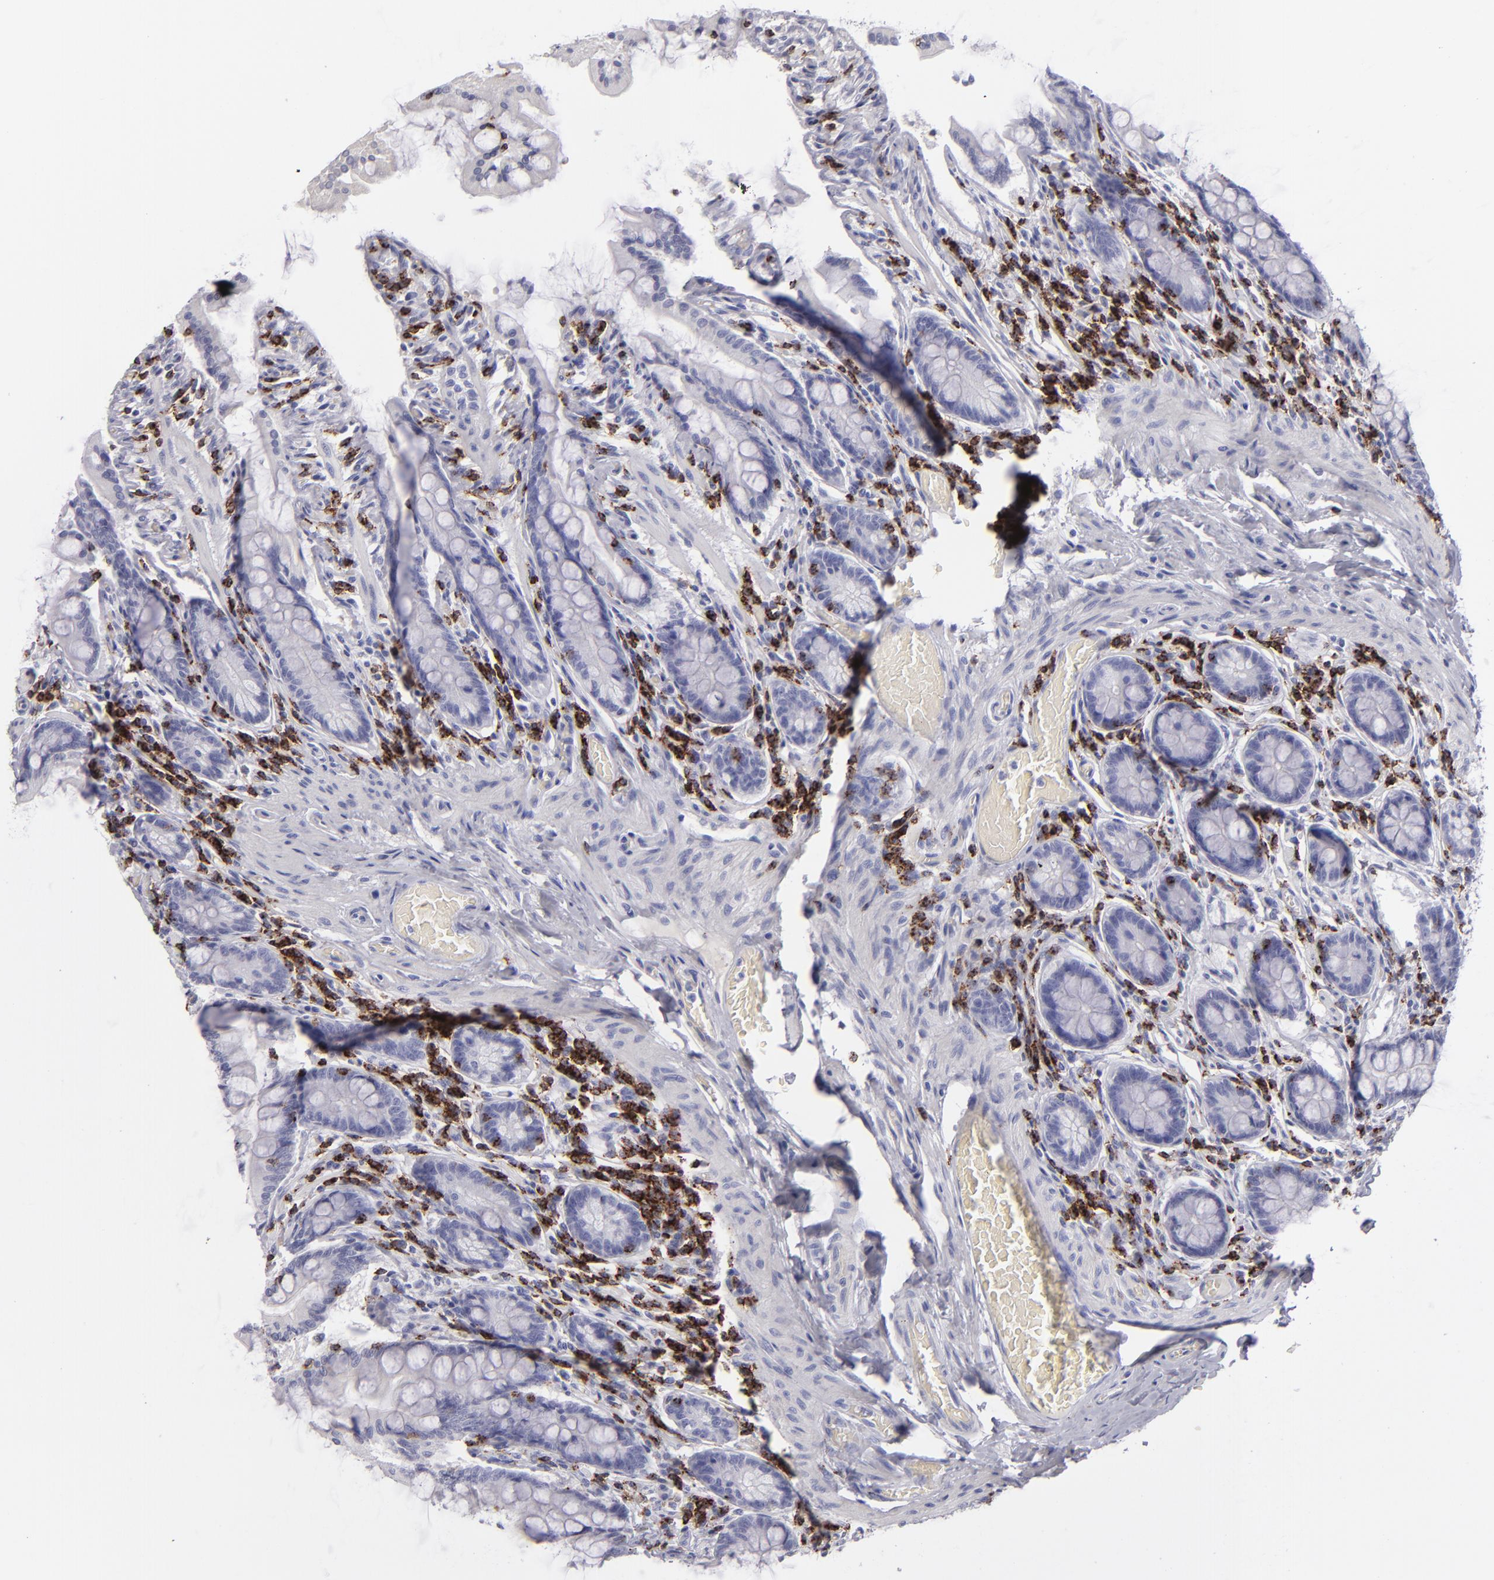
{"staining": {"intensity": "negative", "quantity": "none", "location": "none"}, "tissue": "small intestine", "cell_type": "Glandular cells", "image_type": "normal", "snomed": [{"axis": "morphology", "description": "Normal tissue, NOS"}, {"axis": "topography", "description": "Small intestine"}], "caption": "The micrograph shows no staining of glandular cells in unremarkable small intestine. Brightfield microscopy of immunohistochemistry stained with DAB (3,3'-diaminobenzidine) (brown) and hematoxylin (blue), captured at high magnification.", "gene": "CD2", "patient": {"sex": "male", "age": 41}}